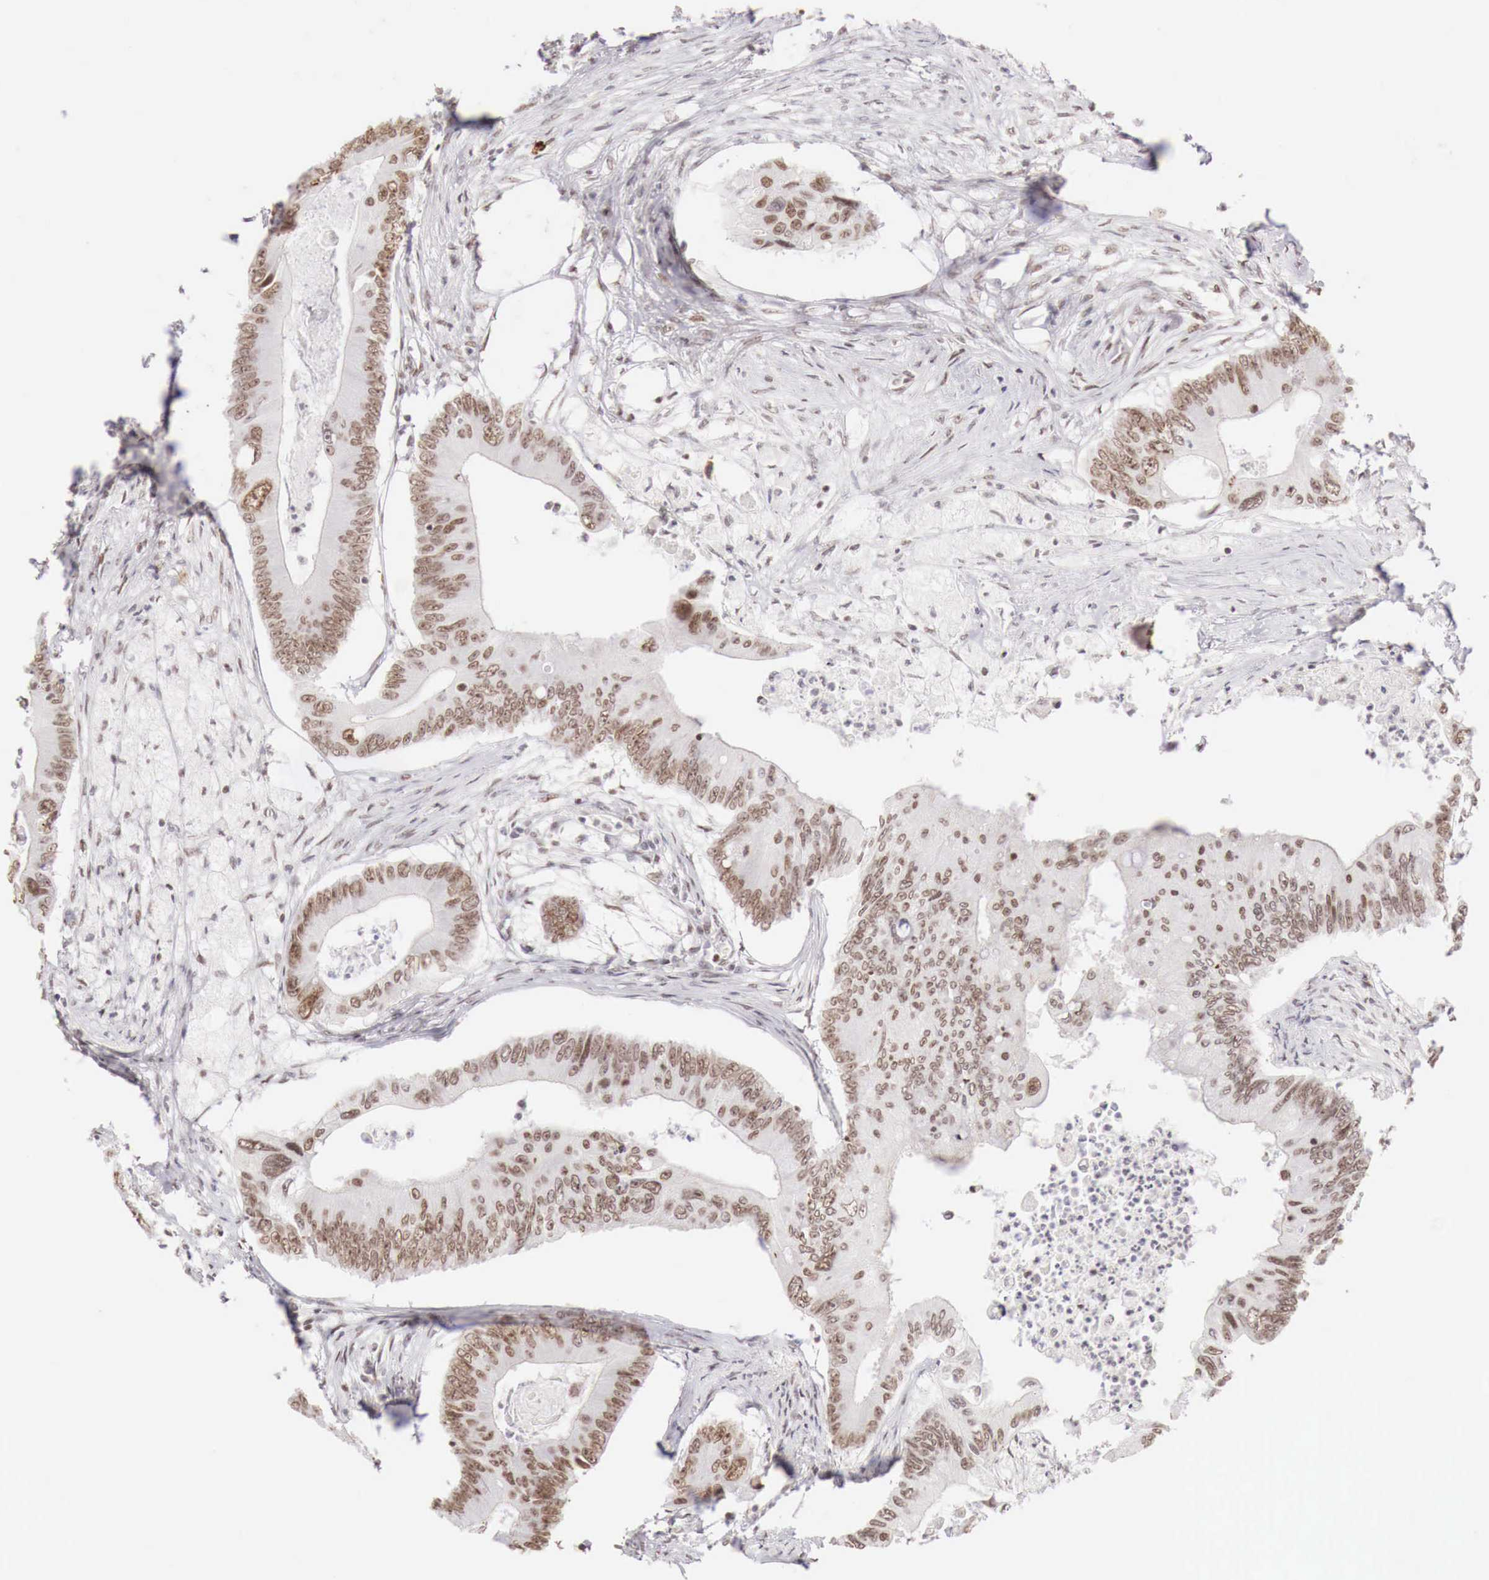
{"staining": {"intensity": "moderate", "quantity": "25%-75%", "location": "nuclear"}, "tissue": "colorectal cancer", "cell_type": "Tumor cells", "image_type": "cancer", "snomed": [{"axis": "morphology", "description": "Adenocarcinoma, NOS"}, {"axis": "topography", "description": "Colon"}], "caption": "IHC micrograph of colorectal adenocarcinoma stained for a protein (brown), which exhibits medium levels of moderate nuclear staining in about 25%-75% of tumor cells.", "gene": "PHF14", "patient": {"sex": "male", "age": 65}}